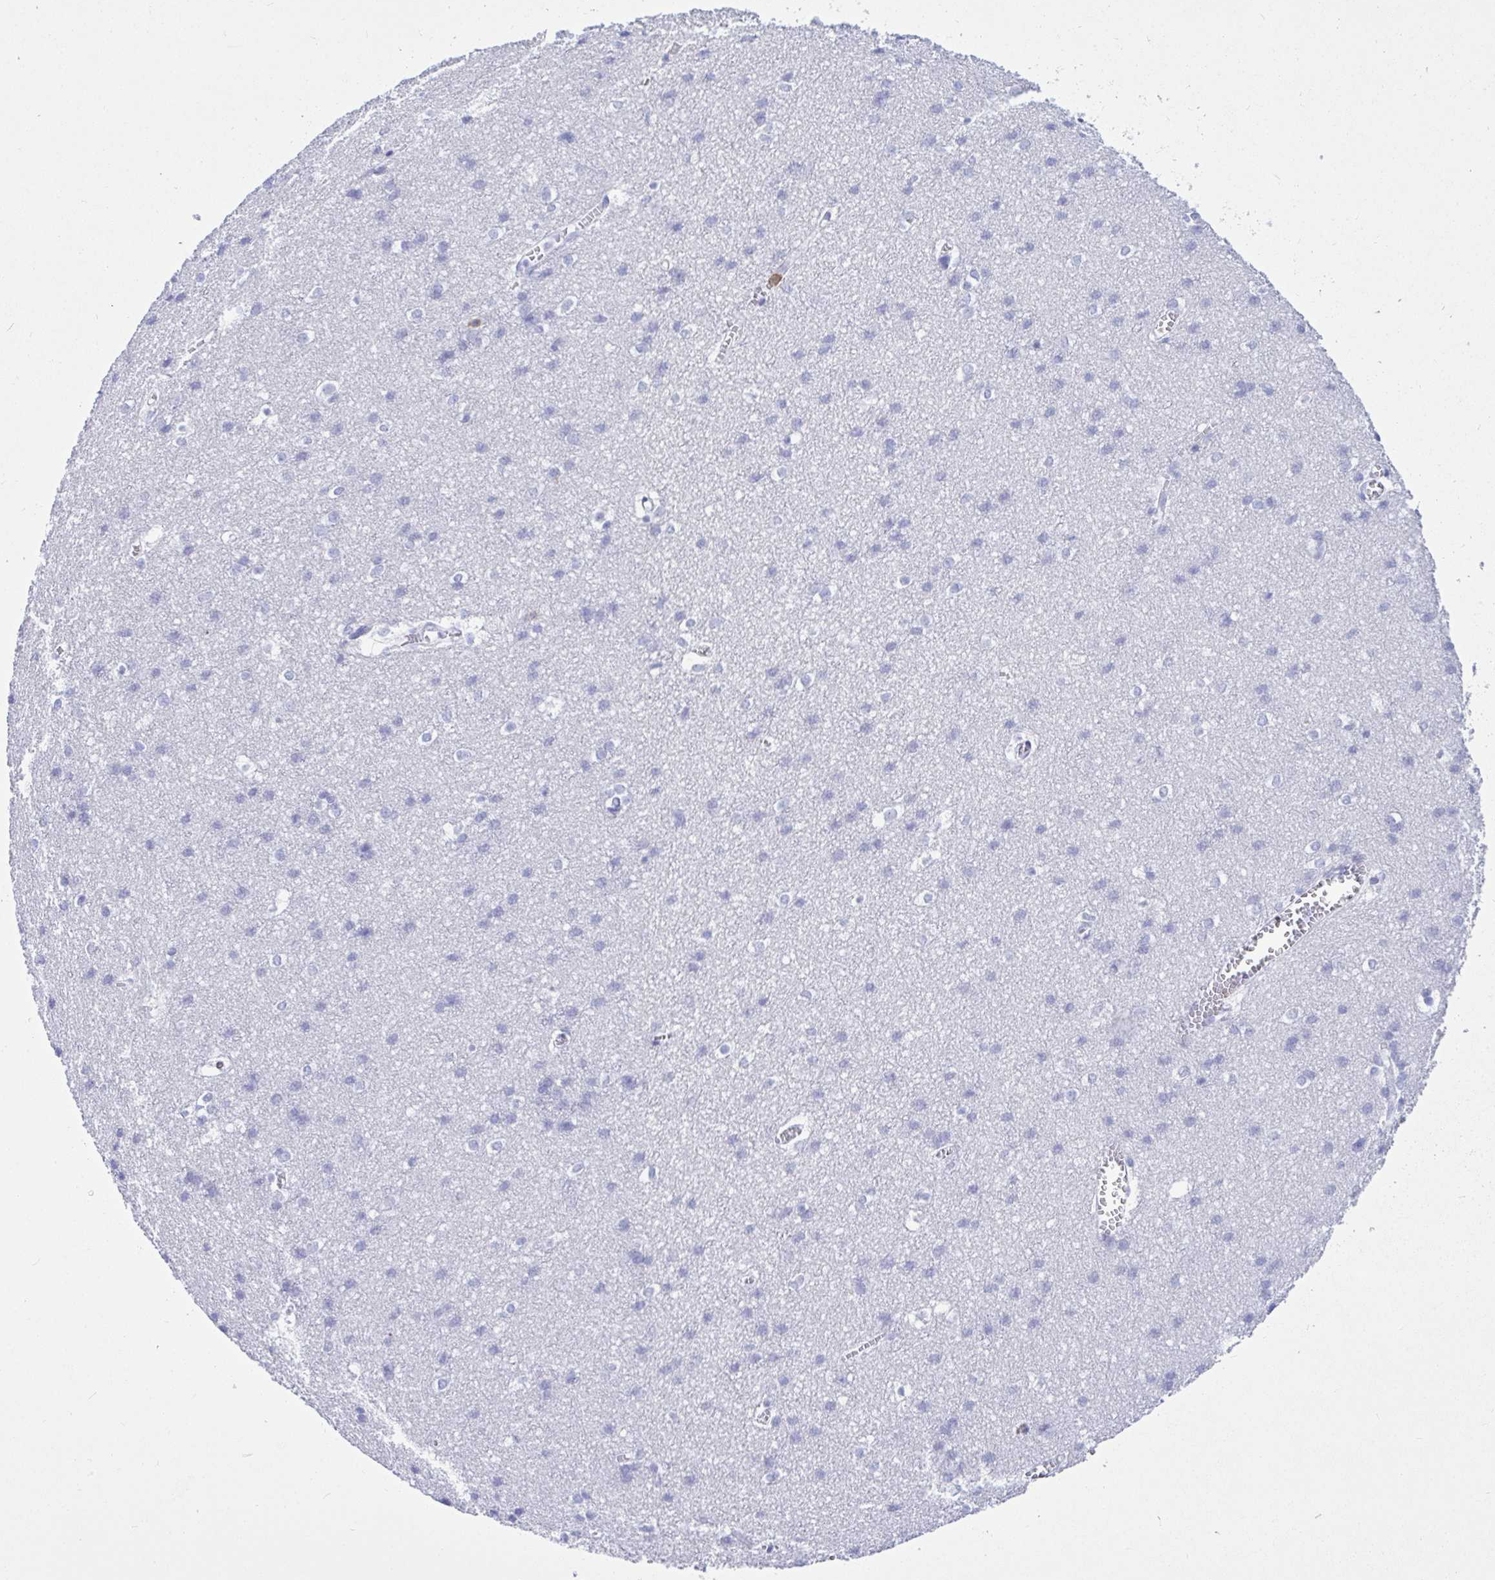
{"staining": {"intensity": "negative", "quantity": "none", "location": "none"}, "tissue": "cerebral cortex", "cell_type": "Endothelial cells", "image_type": "normal", "snomed": [{"axis": "morphology", "description": "Normal tissue, NOS"}, {"axis": "topography", "description": "Cerebral cortex"}], "caption": "A high-resolution image shows immunohistochemistry staining of benign cerebral cortex, which displays no significant staining in endothelial cells.", "gene": "CD5", "patient": {"sex": "male", "age": 37}}